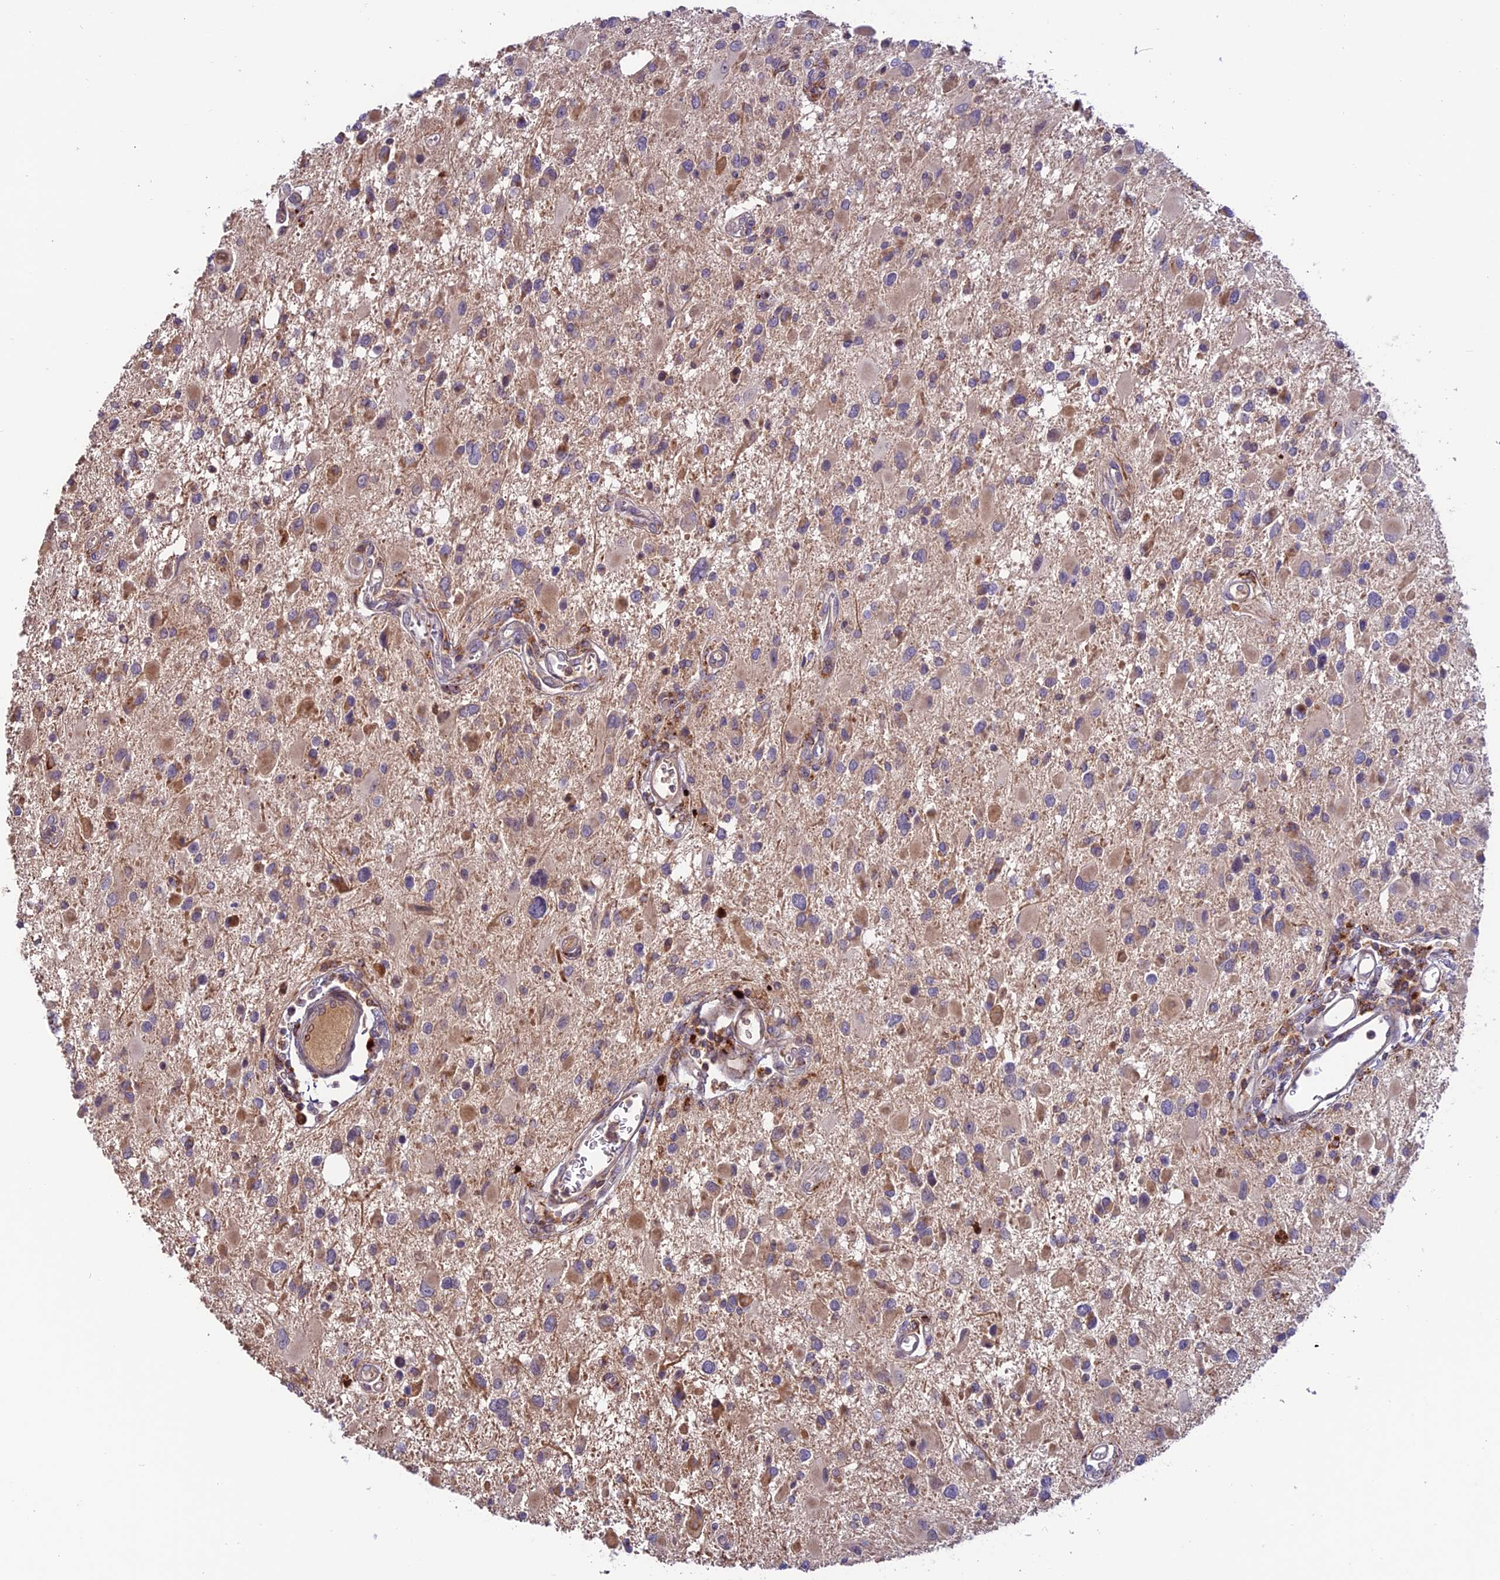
{"staining": {"intensity": "moderate", "quantity": "<25%", "location": "cytoplasmic/membranous"}, "tissue": "glioma", "cell_type": "Tumor cells", "image_type": "cancer", "snomed": [{"axis": "morphology", "description": "Glioma, malignant, High grade"}, {"axis": "topography", "description": "Brain"}], "caption": "Malignant glioma (high-grade) tissue reveals moderate cytoplasmic/membranous positivity in approximately <25% of tumor cells (Stains: DAB in brown, nuclei in blue, Microscopy: brightfield microscopy at high magnification).", "gene": "ARHGEF18", "patient": {"sex": "male", "age": 53}}